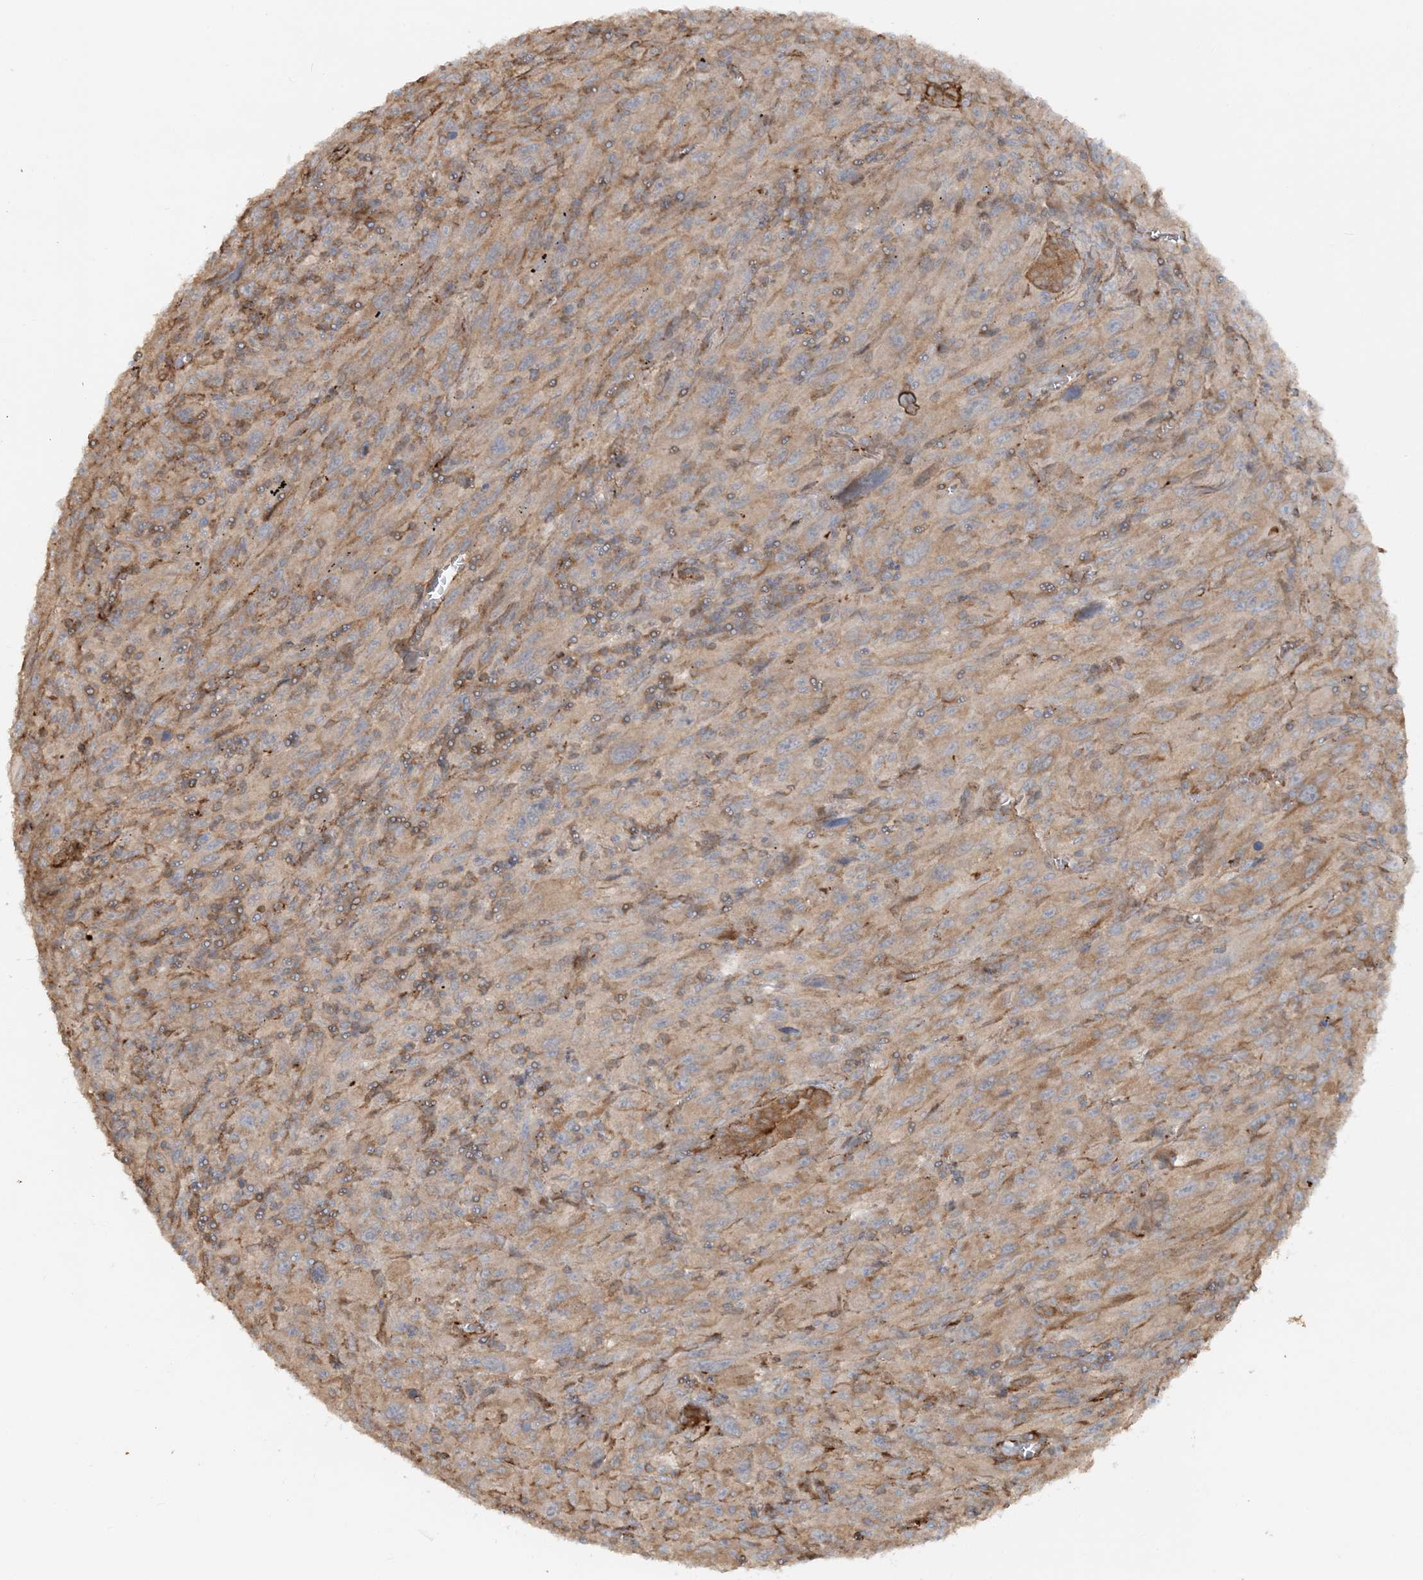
{"staining": {"intensity": "weak", "quantity": "25%-75%", "location": "cytoplasmic/membranous"}, "tissue": "melanoma", "cell_type": "Tumor cells", "image_type": "cancer", "snomed": [{"axis": "morphology", "description": "Malignant melanoma, Metastatic site"}, {"axis": "topography", "description": "Skin"}], "caption": "Malignant melanoma (metastatic site) was stained to show a protein in brown. There is low levels of weak cytoplasmic/membranous positivity in approximately 25%-75% of tumor cells. (DAB (3,3'-diaminobenzidine) IHC with brightfield microscopy, high magnification).", "gene": "DSTN", "patient": {"sex": "female", "age": 56}}